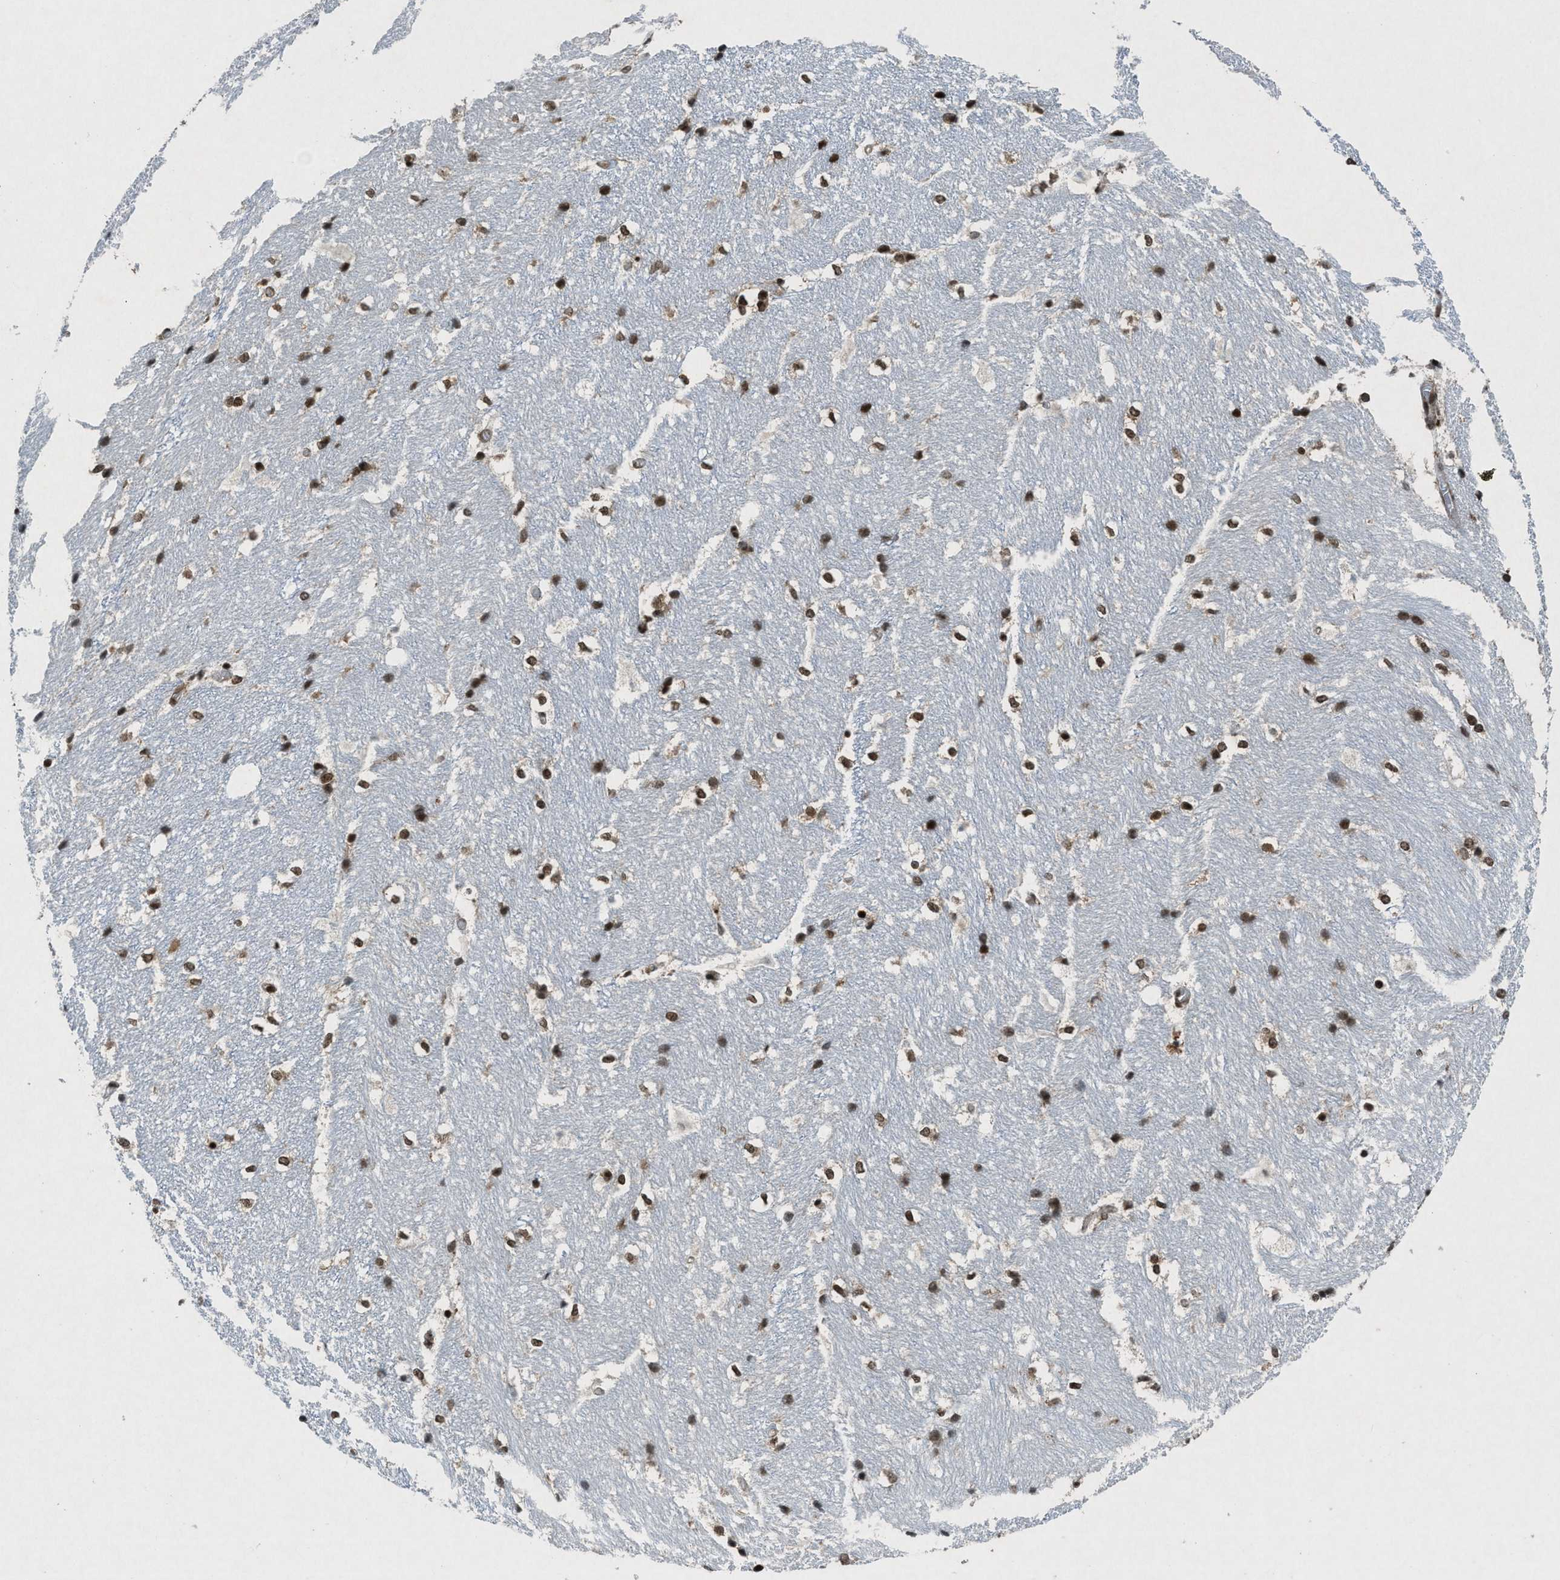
{"staining": {"intensity": "moderate", "quantity": "25%-75%", "location": "nuclear"}, "tissue": "hippocampus", "cell_type": "Glial cells", "image_type": "normal", "snomed": [{"axis": "morphology", "description": "Normal tissue, NOS"}, {"axis": "topography", "description": "Hippocampus"}], "caption": "A micrograph of hippocampus stained for a protein shows moderate nuclear brown staining in glial cells. (Stains: DAB (3,3'-diaminobenzidine) in brown, nuclei in blue, Microscopy: brightfield microscopy at high magnification).", "gene": "NXF1", "patient": {"sex": "female", "age": 19}}